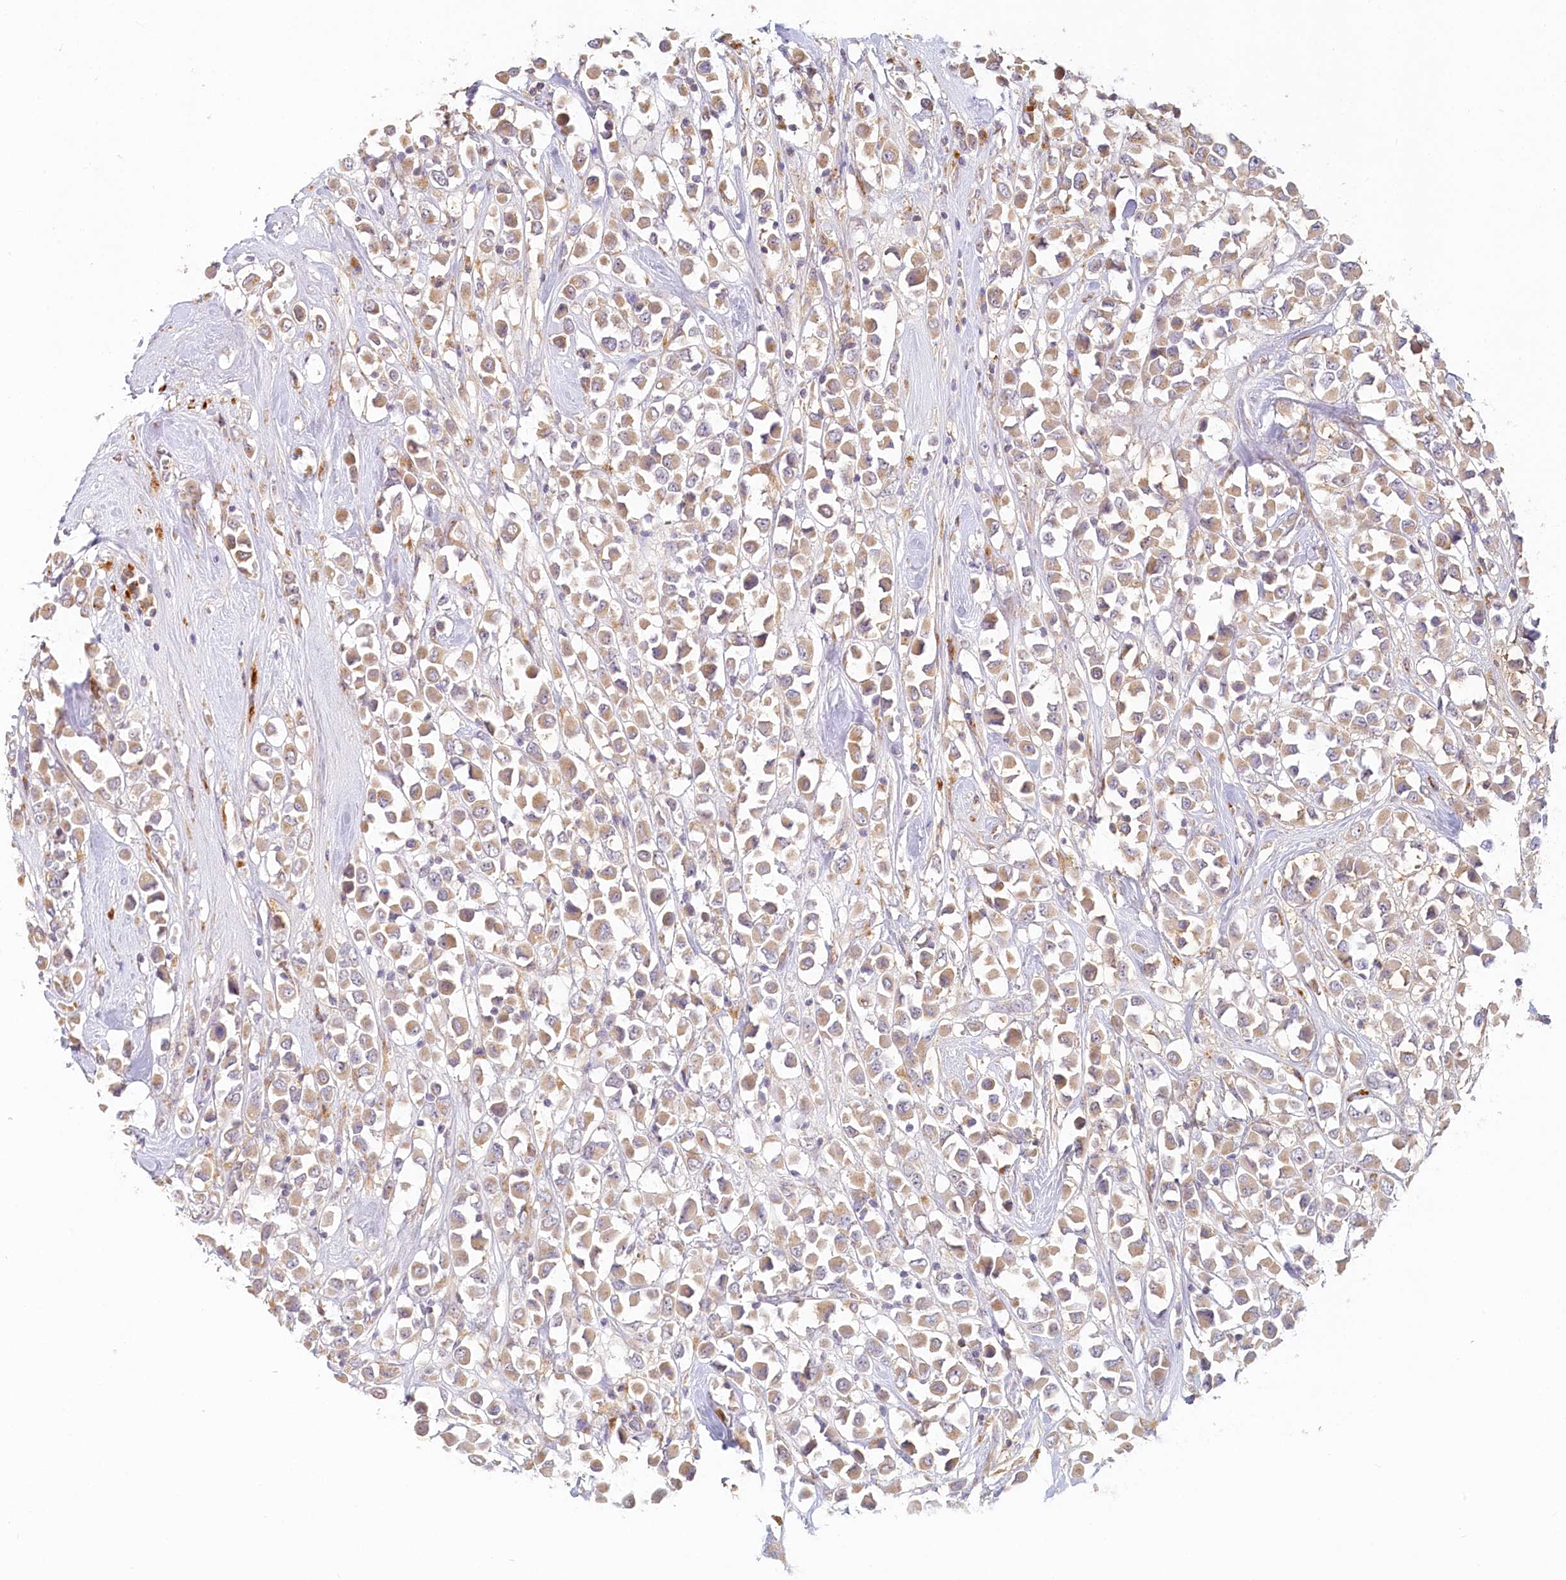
{"staining": {"intensity": "weak", "quantity": ">75%", "location": "cytoplasmic/membranous"}, "tissue": "breast cancer", "cell_type": "Tumor cells", "image_type": "cancer", "snomed": [{"axis": "morphology", "description": "Duct carcinoma"}, {"axis": "topography", "description": "Breast"}], "caption": "DAB (3,3'-diaminobenzidine) immunohistochemical staining of breast infiltrating ductal carcinoma reveals weak cytoplasmic/membranous protein positivity in approximately >75% of tumor cells. (Brightfield microscopy of DAB IHC at high magnification).", "gene": "VSIG1", "patient": {"sex": "female", "age": 61}}